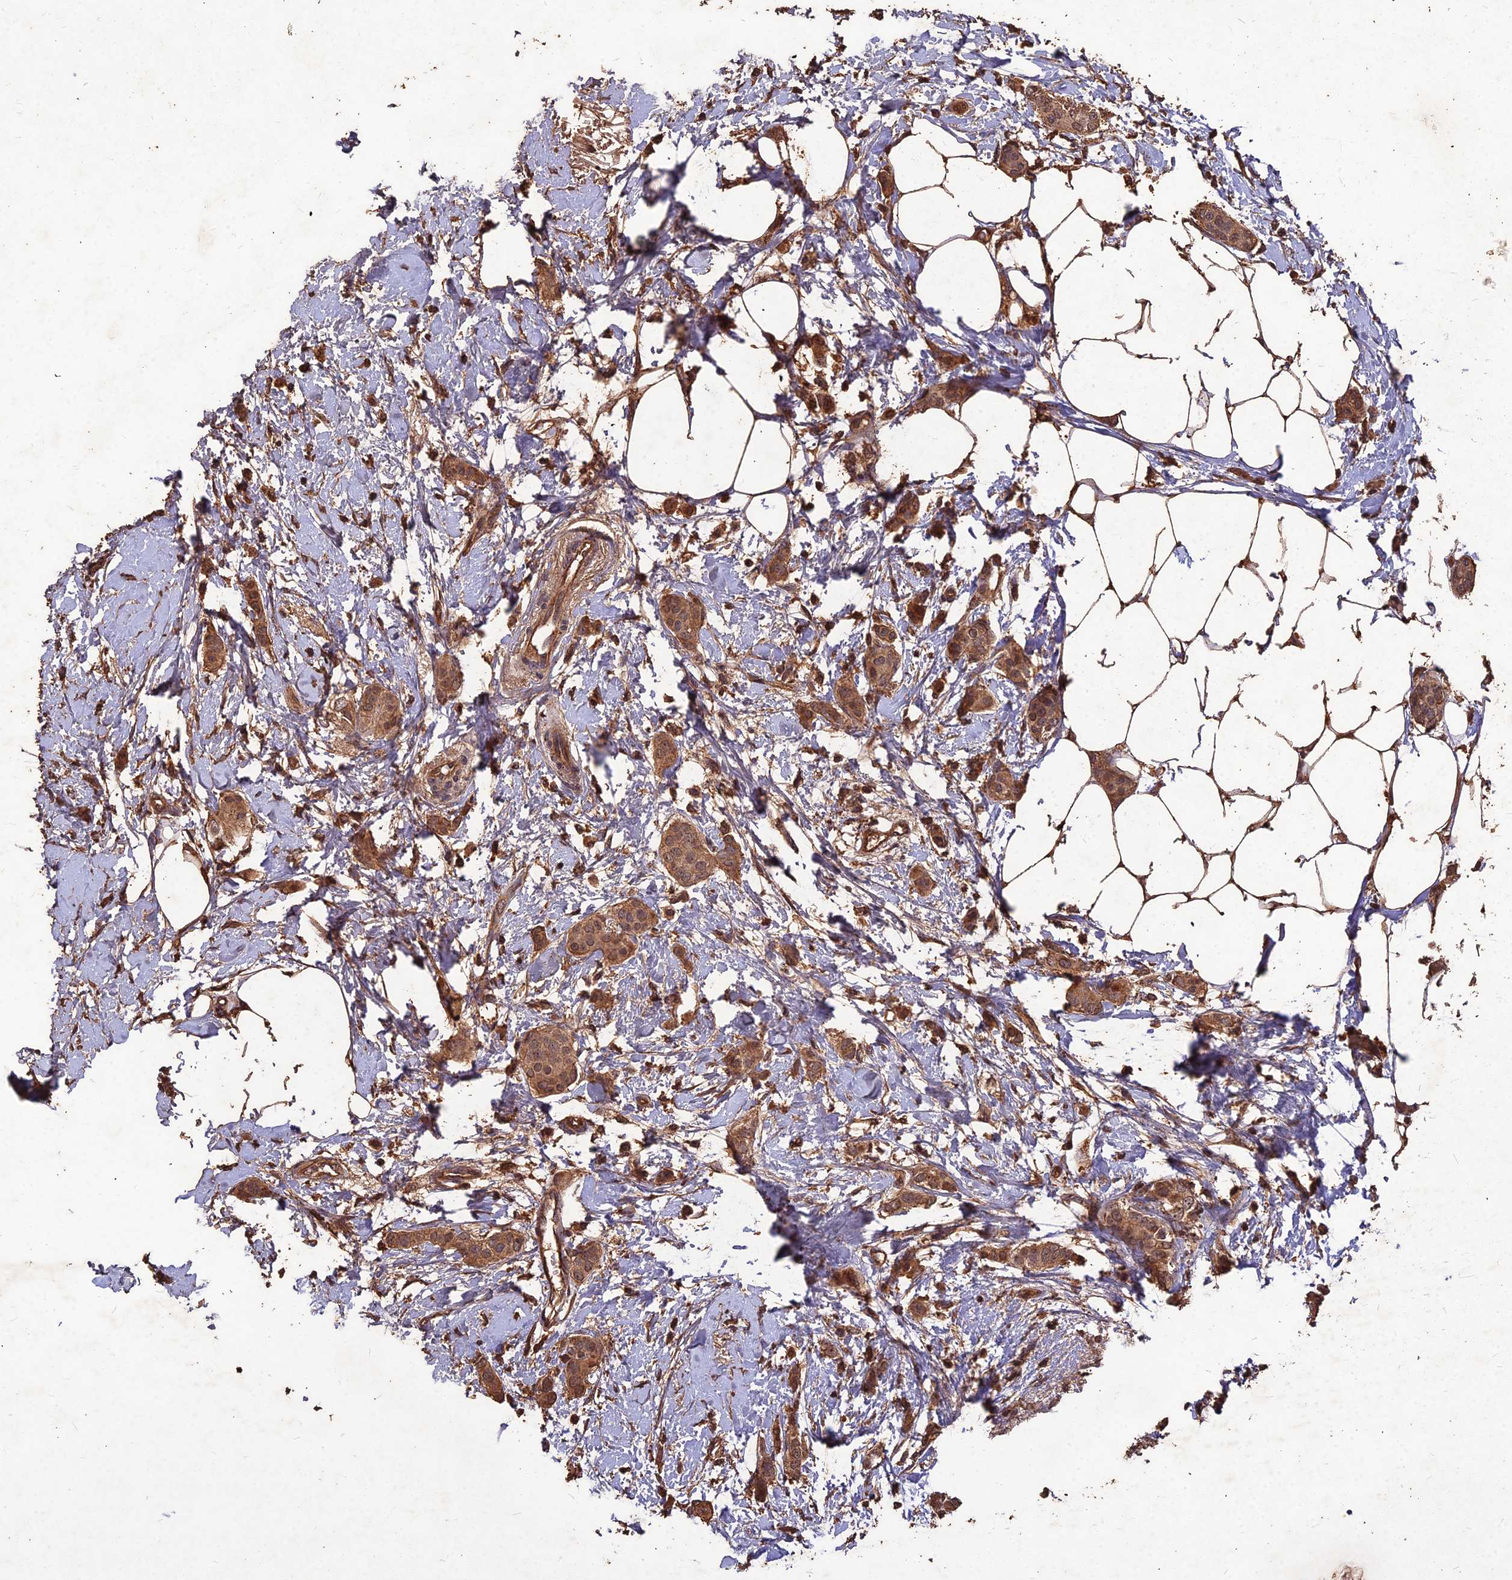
{"staining": {"intensity": "strong", "quantity": ">75%", "location": "cytoplasmic/membranous,nuclear"}, "tissue": "breast cancer", "cell_type": "Tumor cells", "image_type": "cancer", "snomed": [{"axis": "morphology", "description": "Duct carcinoma"}, {"axis": "topography", "description": "Breast"}], "caption": "This micrograph exhibits breast intraductal carcinoma stained with immunohistochemistry to label a protein in brown. The cytoplasmic/membranous and nuclear of tumor cells show strong positivity for the protein. Nuclei are counter-stained blue.", "gene": "SYMPK", "patient": {"sex": "female", "age": 72}}